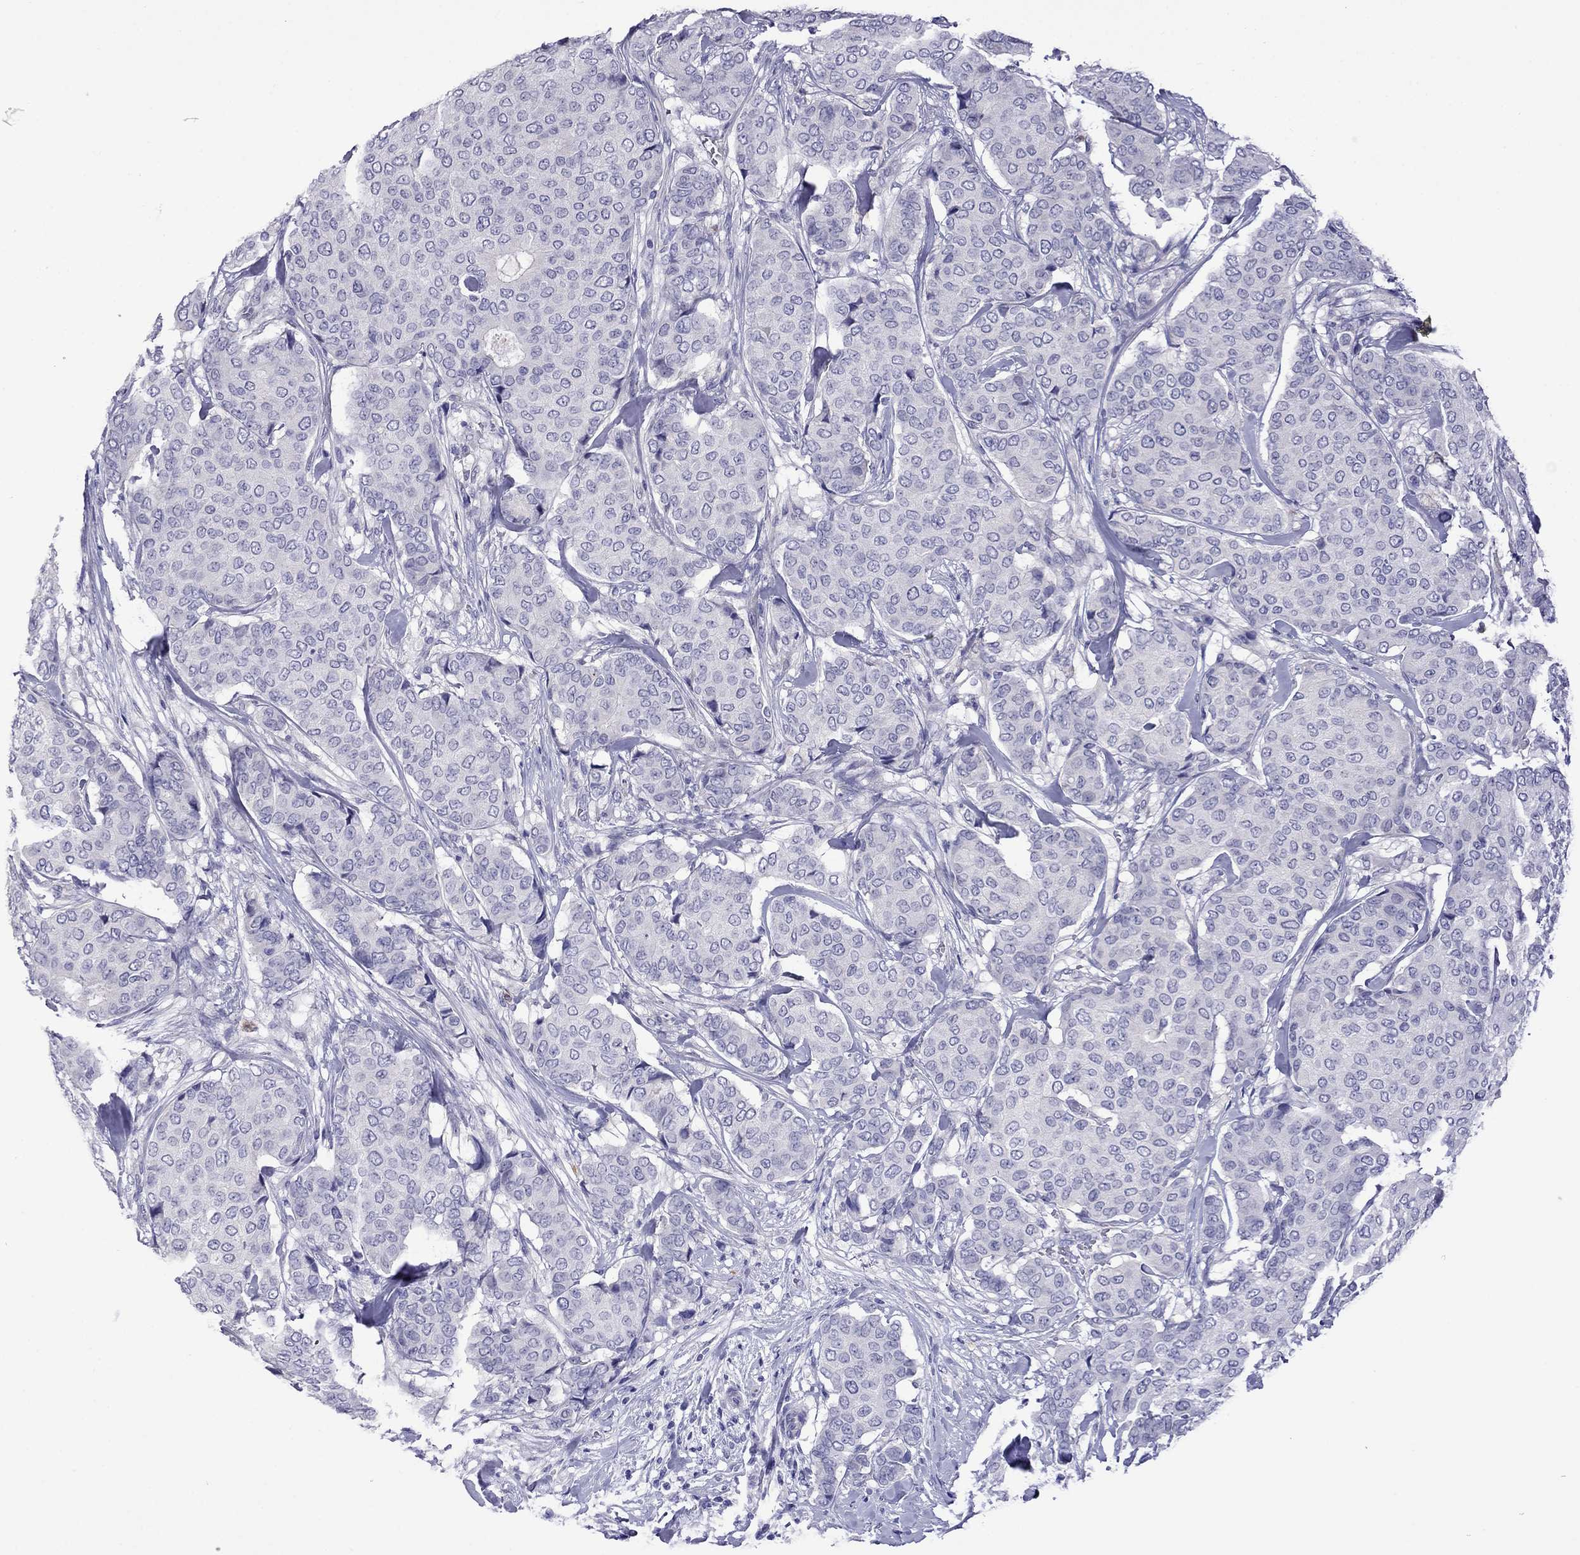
{"staining": {"intensity": "negative", "quantity": "none", "location": "none"}, "tissue": "breast cancer", "cell_type": "Tumor cells", "image_type": "cancer", "snomed": [{"axis": "morphology", "description": "Duct carcinoma"}, {"axis": "topography", "description": "Breast"}], "caption": "Invasive ductal carcinoma (breast) stained for a protein using immunohistochemistry (IHC) exhibits no staining tumor cells.", "gene": "STAR", "patient": {"sex": "female", "age": 75}}